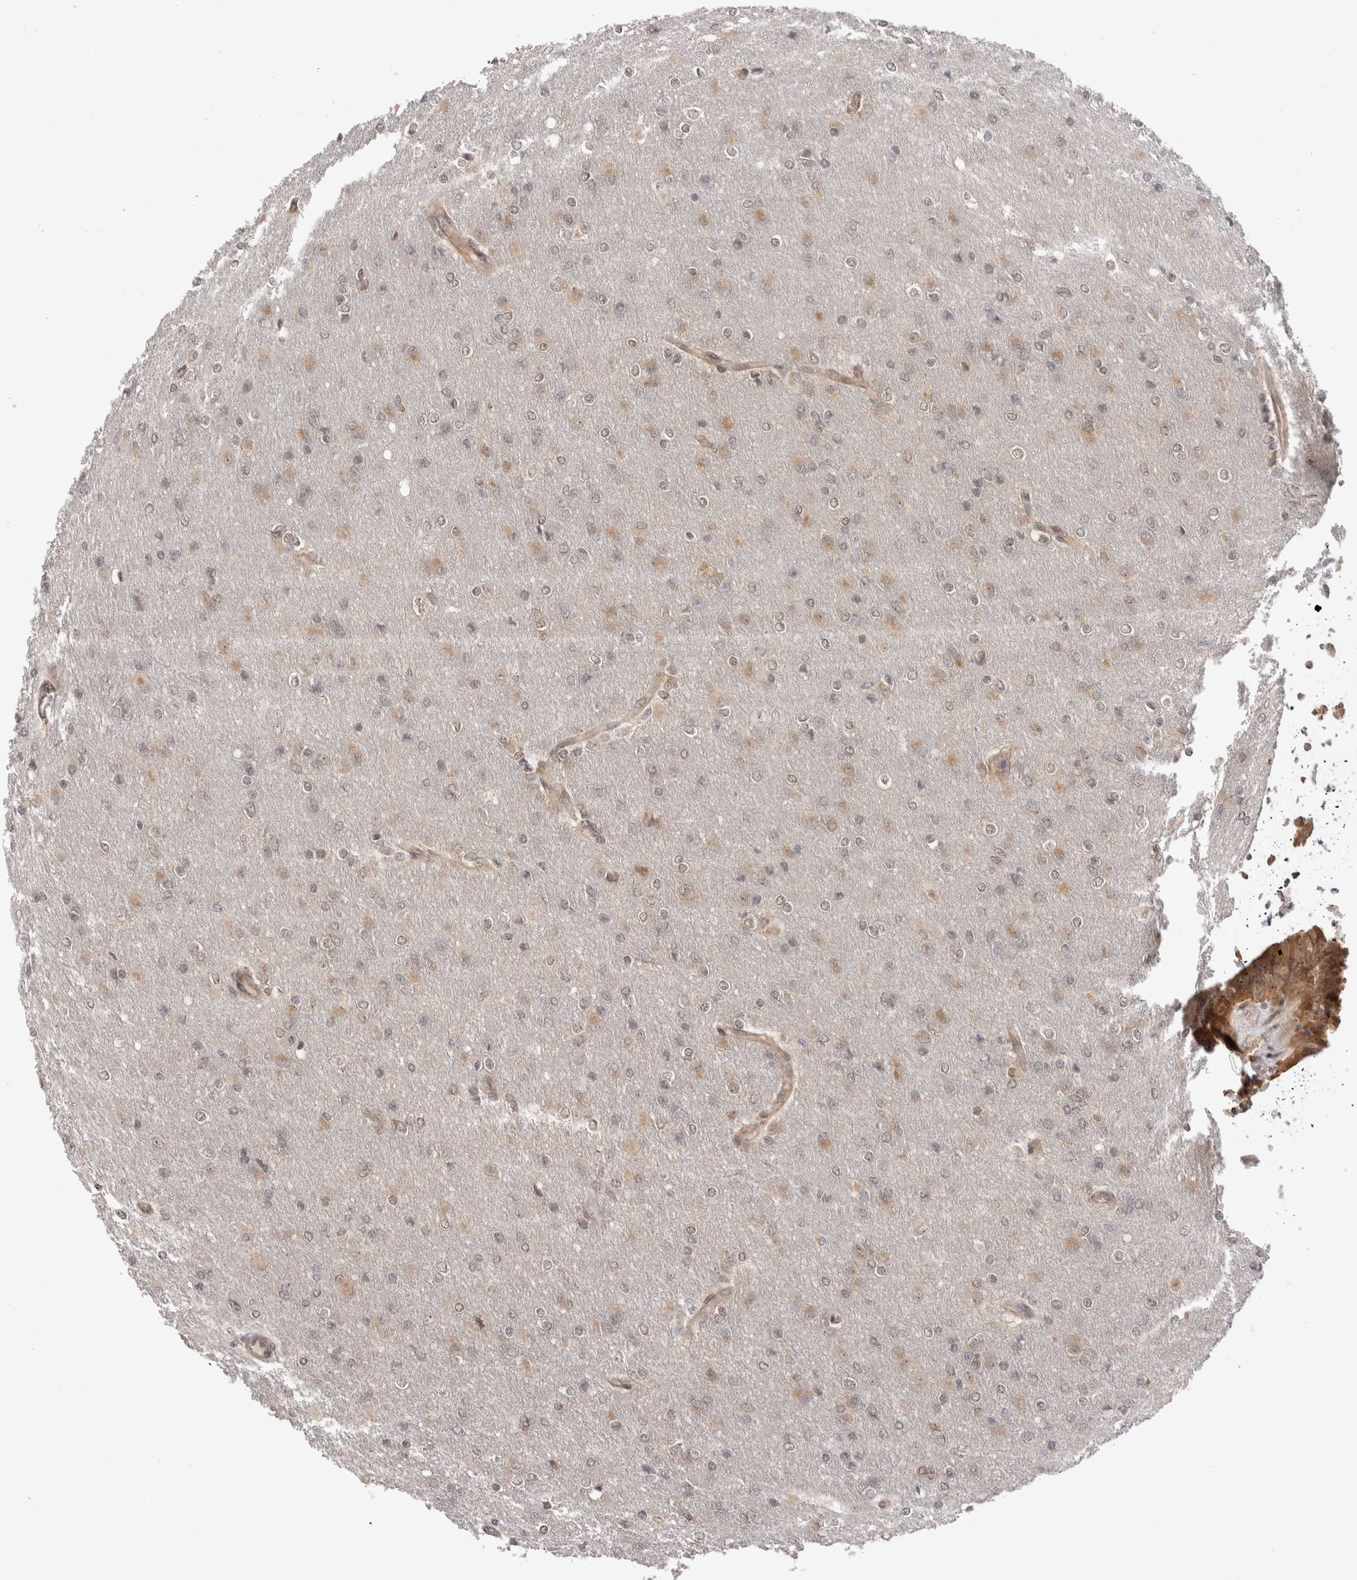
{"staining": {"intensity": "weak", "quantity": "25%-75%", "location": "nuclear"}, "tissue": "glioma", "cell_type": "Tumor cells", "image_type": "cancer", "snomed": [{"axis": "morphology", "description": "Glioma, malignant, High grade"}, {"axis": "topography", "description": "Cerebral cortex"}], "caption": "The image reveals a brown stain indicating the presence of a protein in the nuclear of tumor cells in glioma.", "gene": "EXOSC4", "patient": {"sex": "female", "age": 36}}